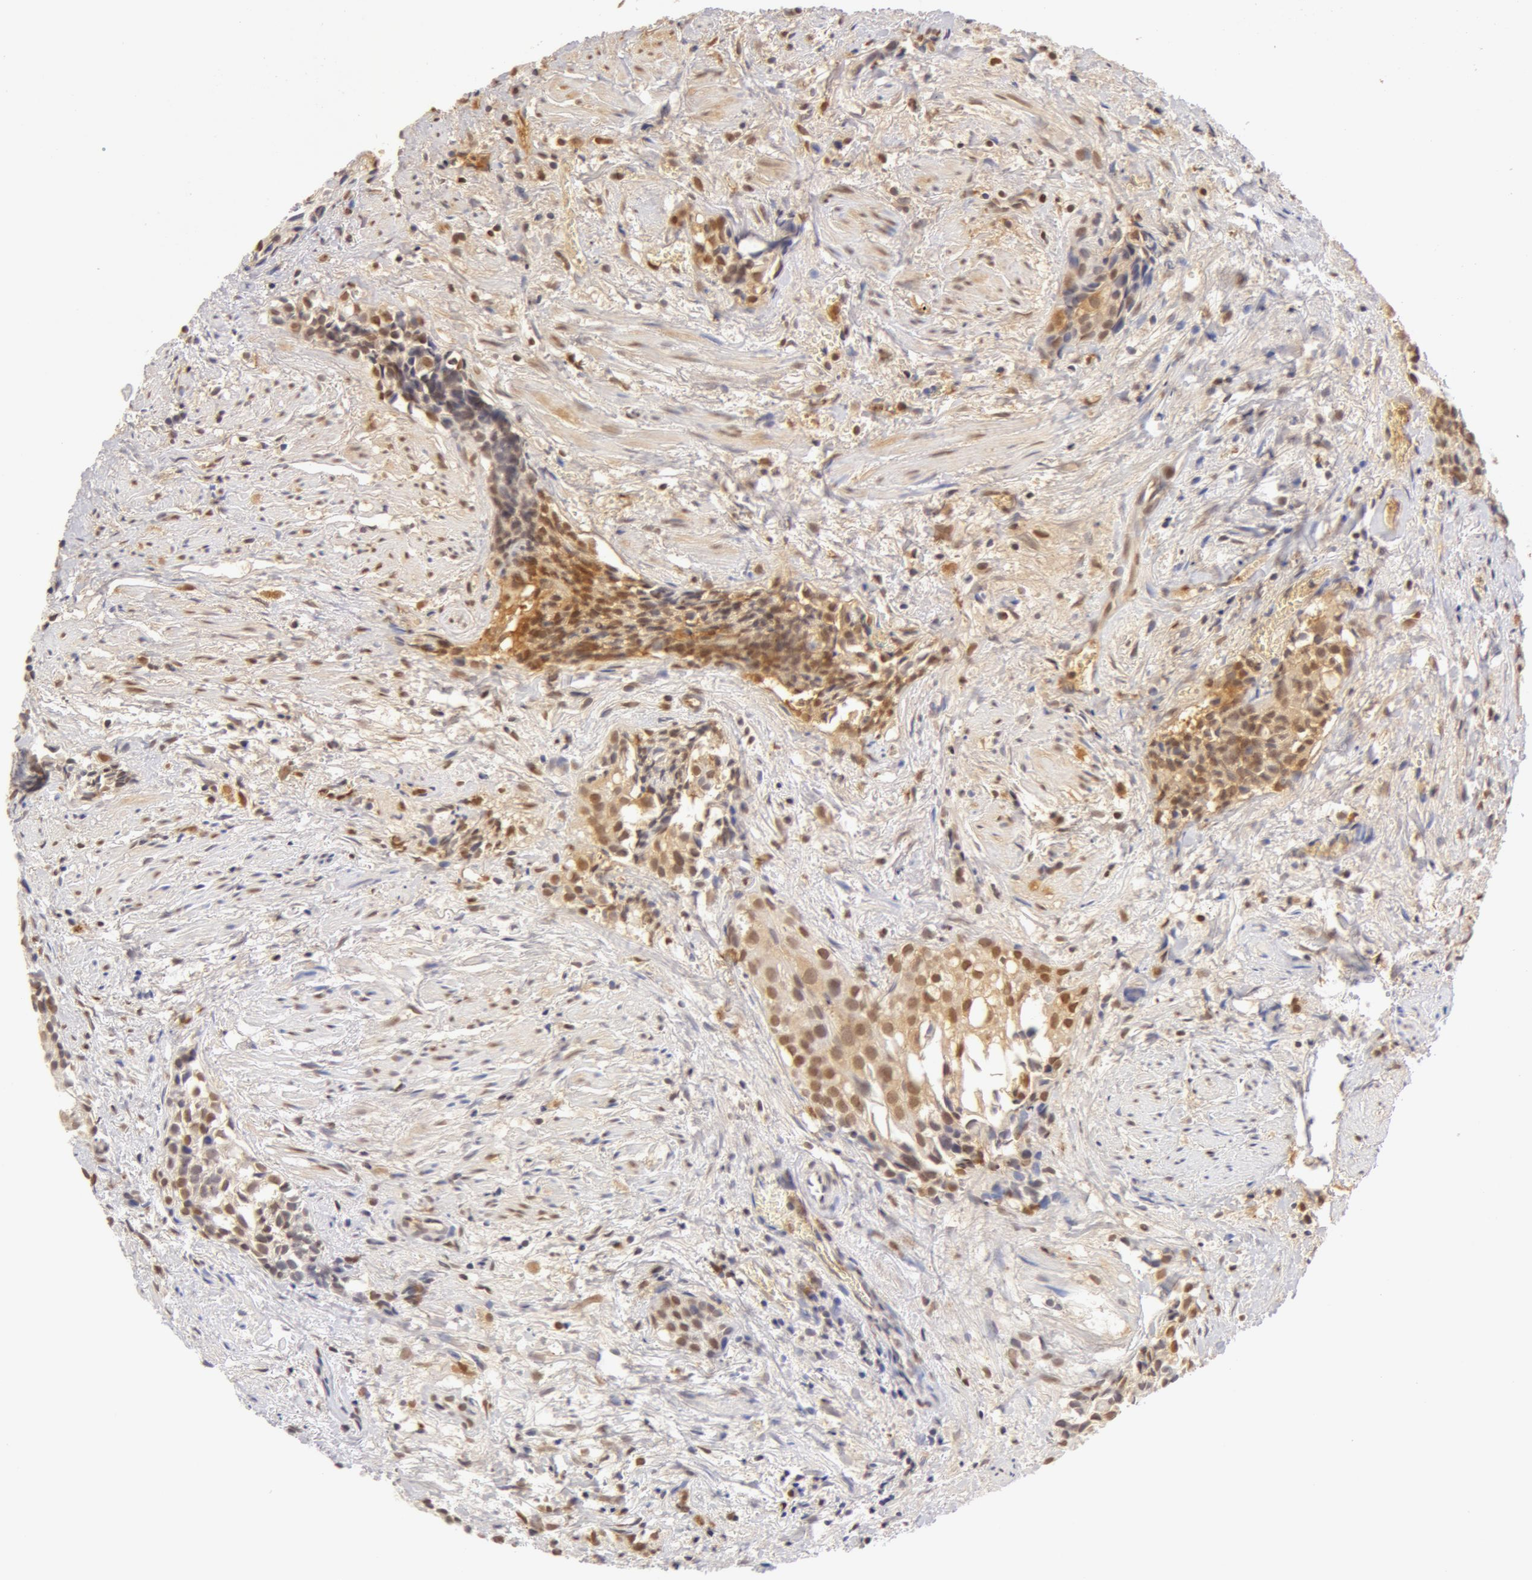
{"staining": {"intensity": "negative", "quantity": "none", "location": "none"}, "tissue": "urothelial cancer", "cell_type": "Tumor cells", "image_type": "cancer", "snomed": [{"axis": "morphology", "description": "Urothelial carcinoma, High grade"}, {"axis": "topography", "description": "Urinary bladder"}], "caption": "High power microscopy histopathology image of an immunohistochemistry (IHC) image of urothelial cancer, revealing no significant expression in tumor cells. Brightfield microscopy of immunohistochemistry stained with DAB (3,3'-diaminobenzidine) (brown) and hematoxylin (blue), captured at high magnification.", "gene": "AHSG", "patient": {"sex": "female", "age": 78}}